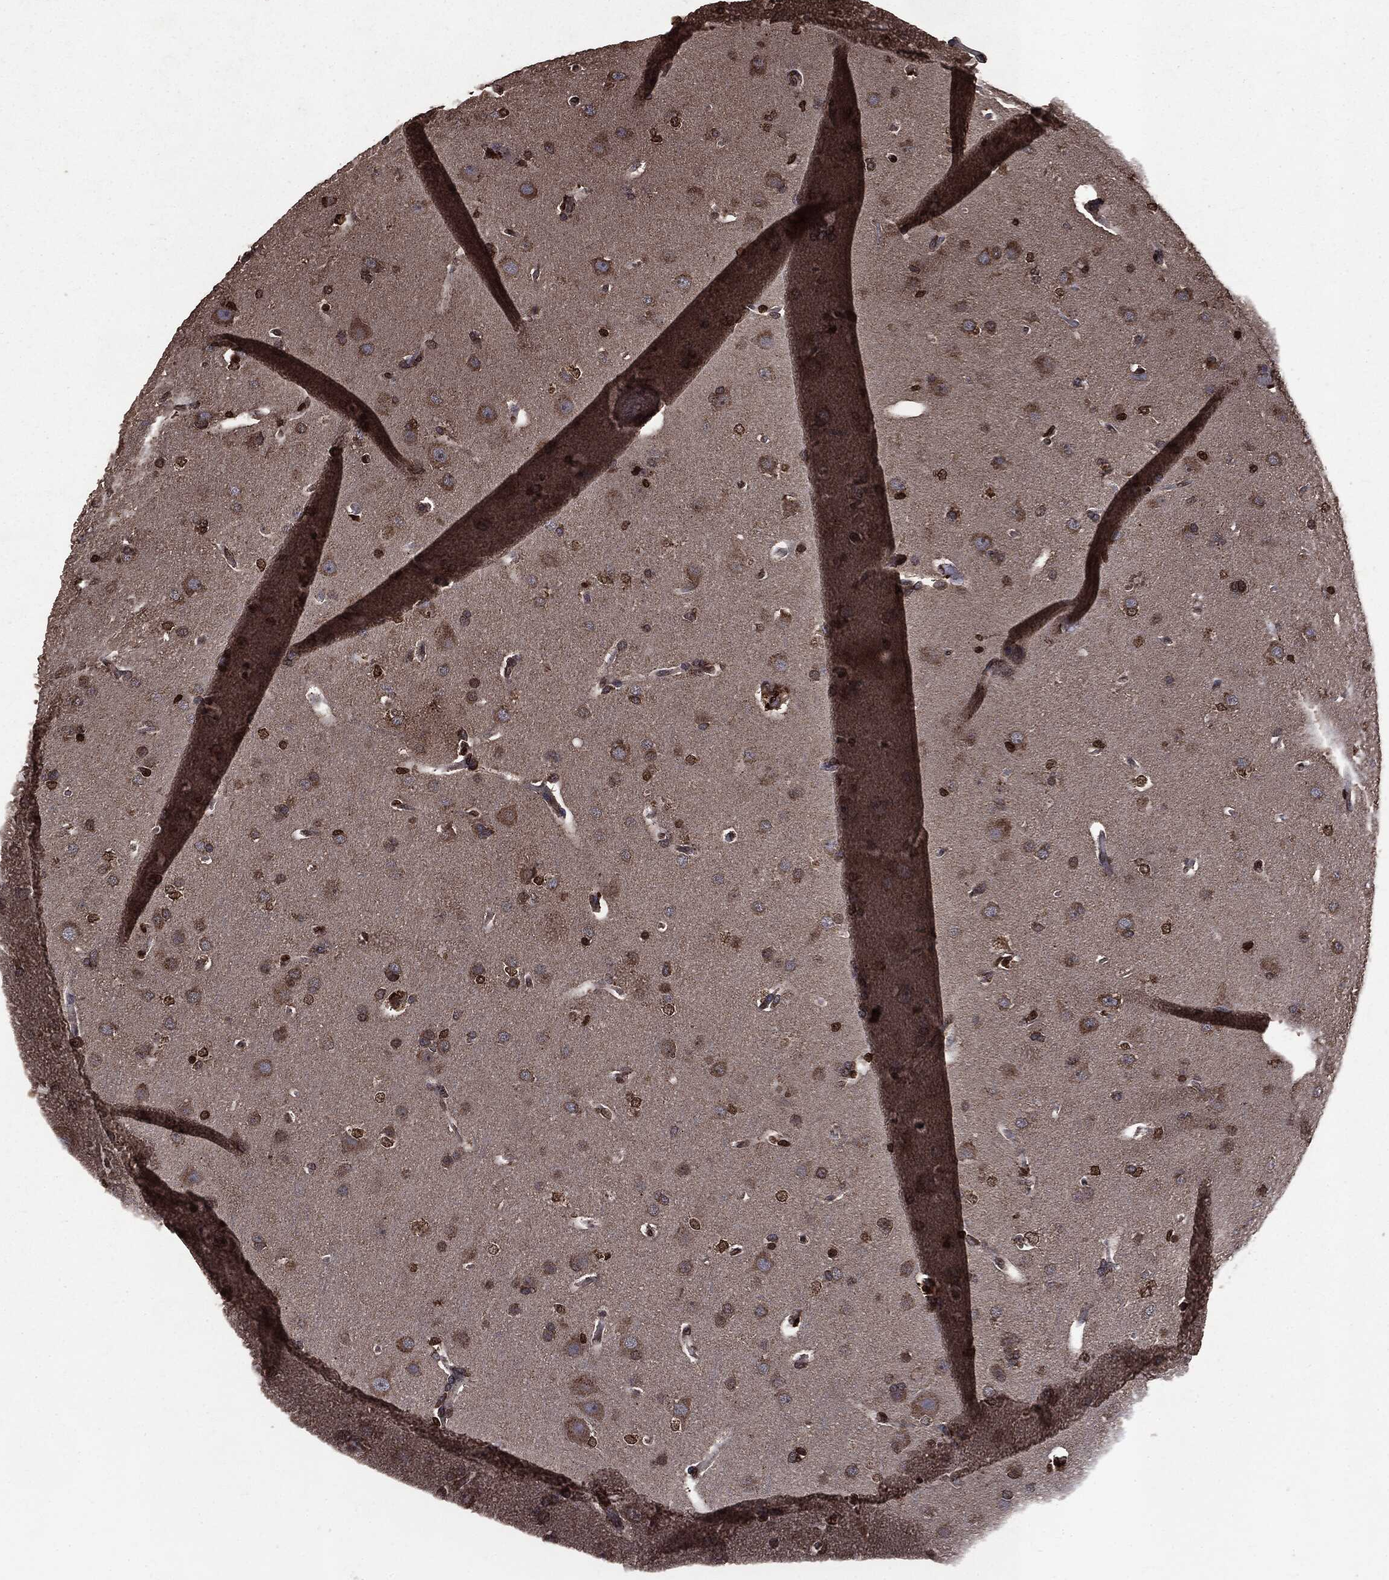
{"staining": {"intensity": "strong", "quantity": "25%-75%", "location": "cytoplasmic/membranous"}, "tissue": "glioma", "cell_type": "Tumor cells", "image_type": "cancer", "snomed": [{"axis": "morphology", "description": "Glioma, malignant, Low grade"}, {"axis": "topography", "description": "Brain"}], "caption": "Malignant glioma (low-grade) stained with immunohistochemistry (IHC) reveals strong cytoplasmic/membranous expression in about 25%-75% of tumor cells. (DAB IHC, brown staining for protein, blue staining for nuclei).", "gene": "PPP6R2", "patient": {"sex": "male", "age": 41}}